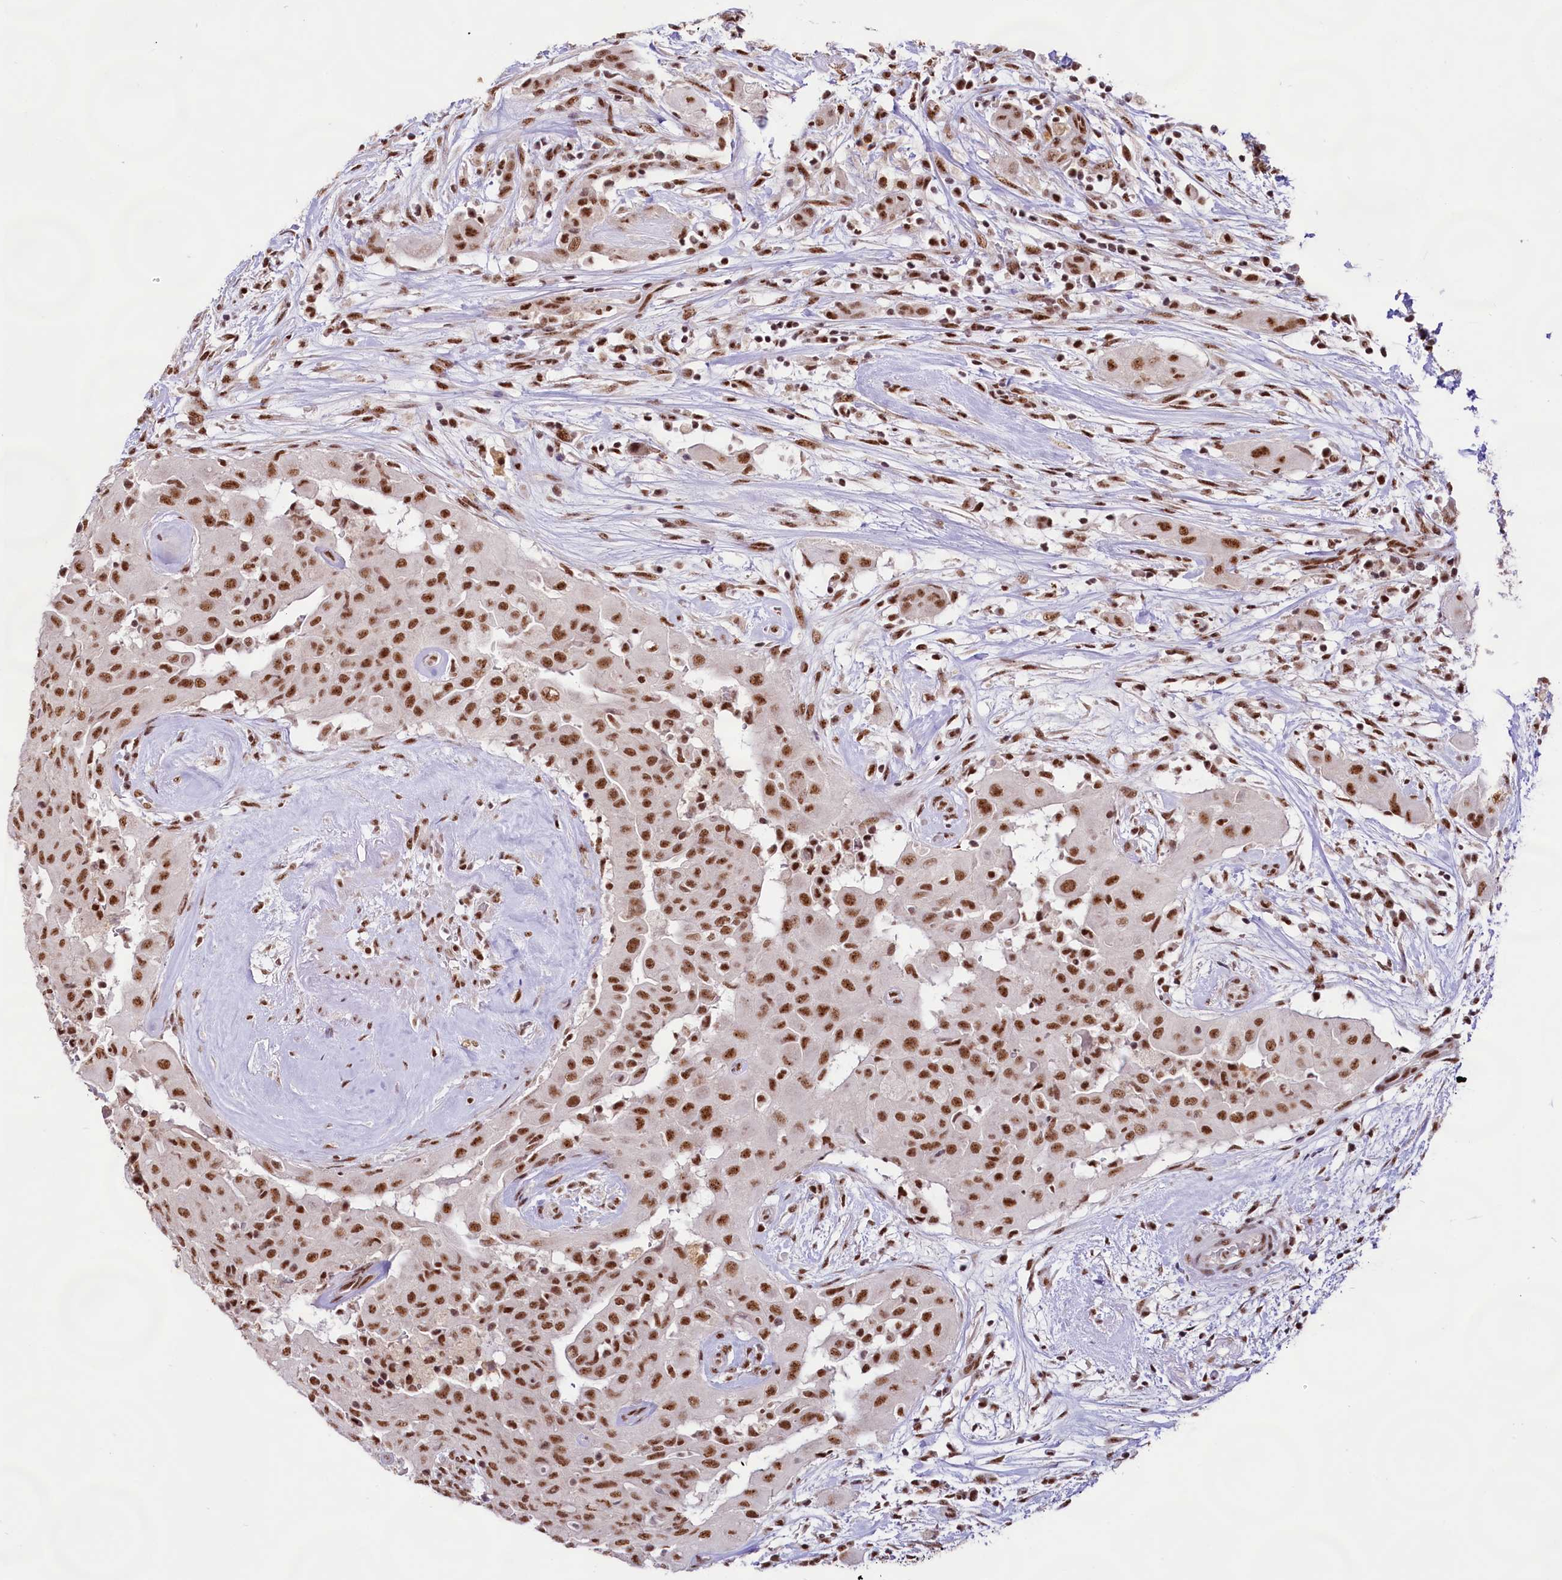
{"staining": {"intensity": "moderate", "quantity": ">75%", "location": "nuclear"}, "tissue": "thyroid cancer", "cell_type": "Tumor cells", "image_type": "cancer", "snomed": [{"axis": "morphology", "description": "Papillary adenocarcinoma, NOS"}, {"axis": "topography", "description": "Thyroid gland"}], "caption": "Immunohistochemistry (IHC) photomicrograph of neoplastic tissue: human thyroid papillary adenocarcinoma stained using IHC shows medium levels of moderate protein expression localized specifically in the nuclear of tumor cells, appearing as a nuclear brown color.", "gene": "HIRA", "patient": {"sex": "female", "age": 59}}